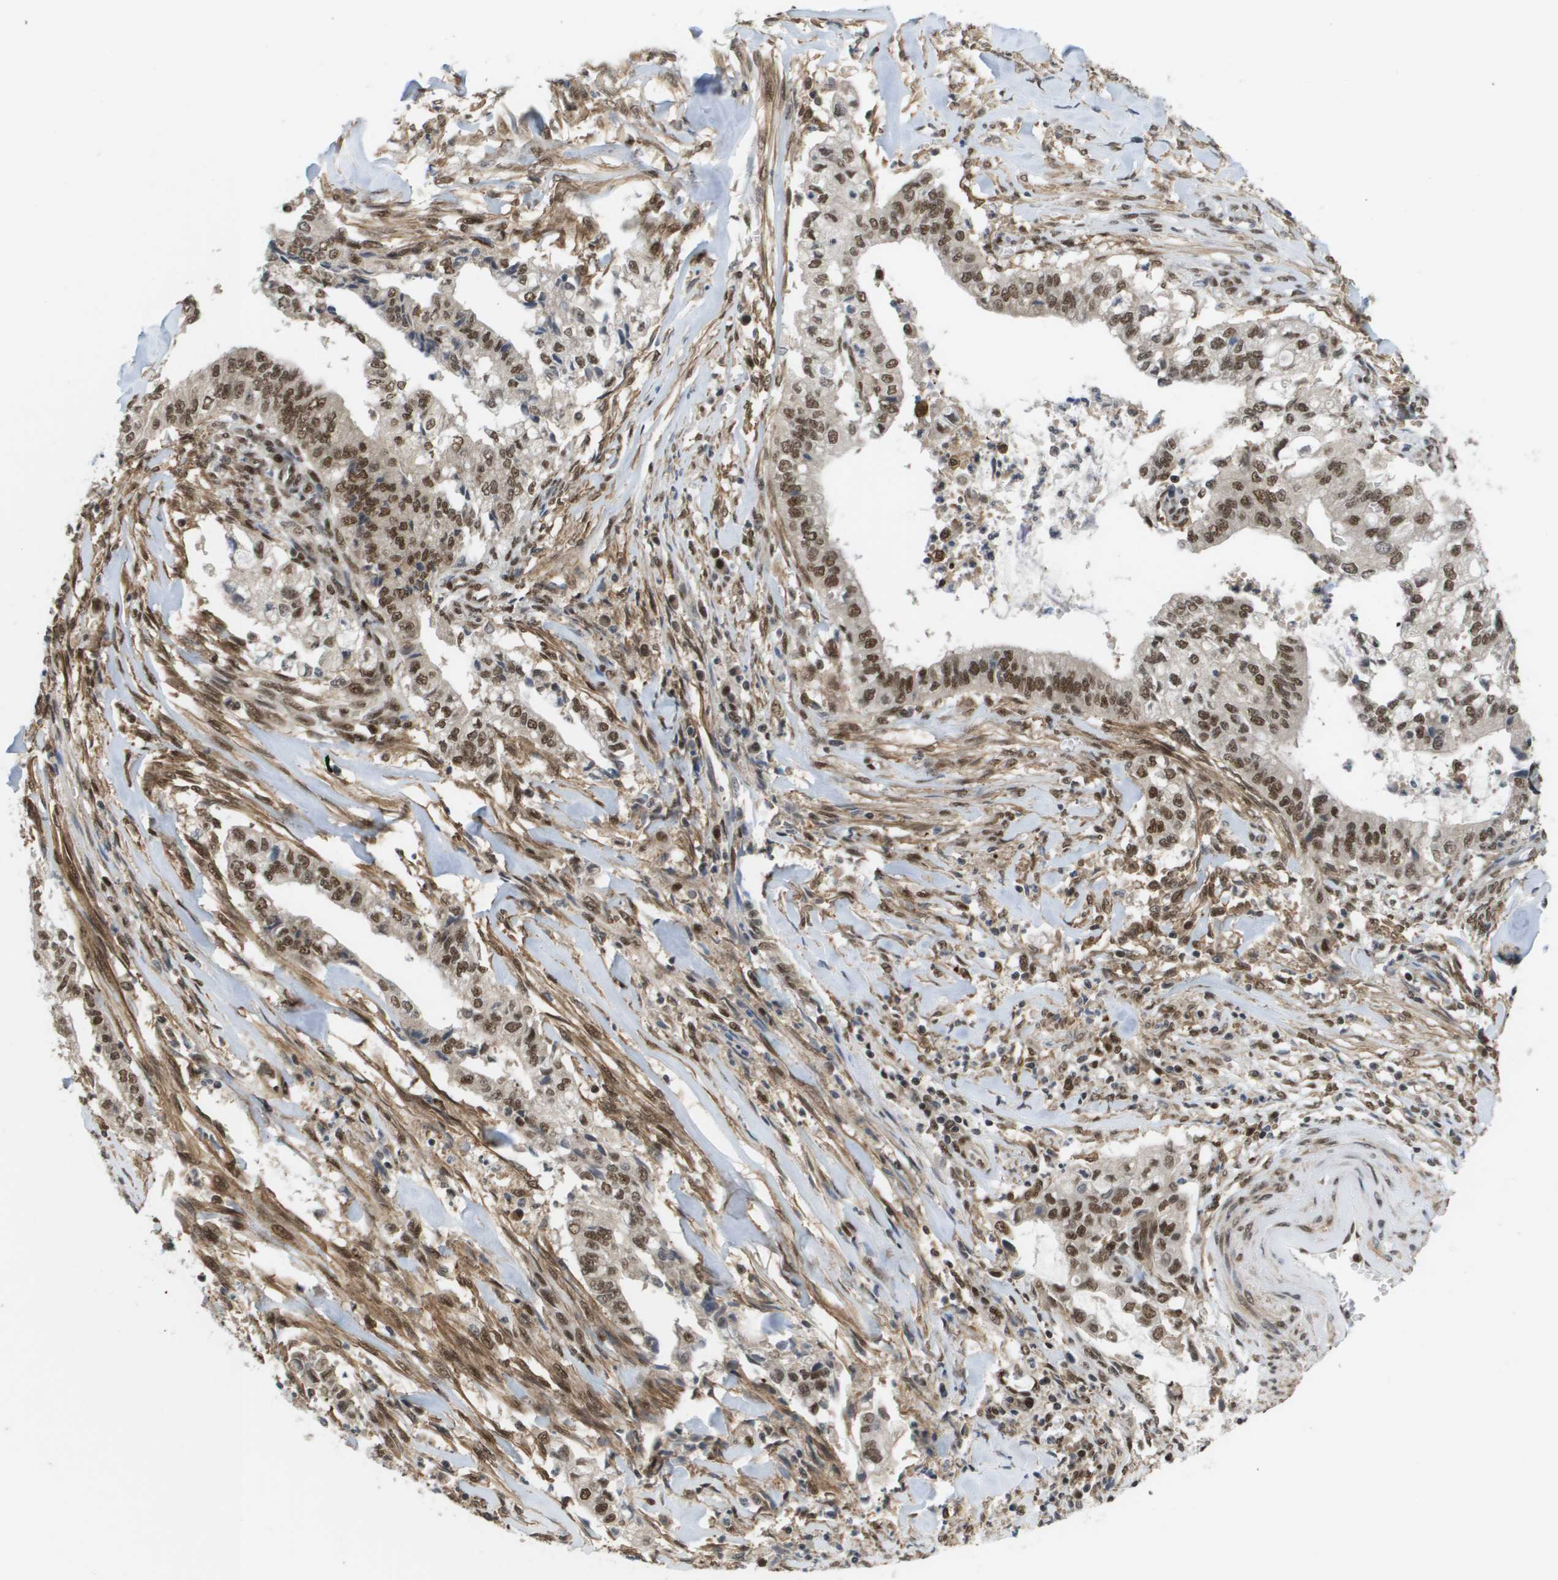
{"staining": {"intensity": "strong", "quantity": ">75%", "location": "nuclear"}, "tissue": "cervical cancer", "cell_type": "Tumor cells", "image_type": "cancer", "snomed": [{"axis": "morphology", "description": "Adenocarcinoma, NOS"}, {"axis": "topography", "description": "Cervix"}], "caption": "IHC histopathology image of human cervical cancer stained for a protein (brown), which reveals high levels of strong nuclear positivity in approximately >75% of tumor cells.", "gene": "PRCC", "patient": {"sex": "female", "age": 44}}